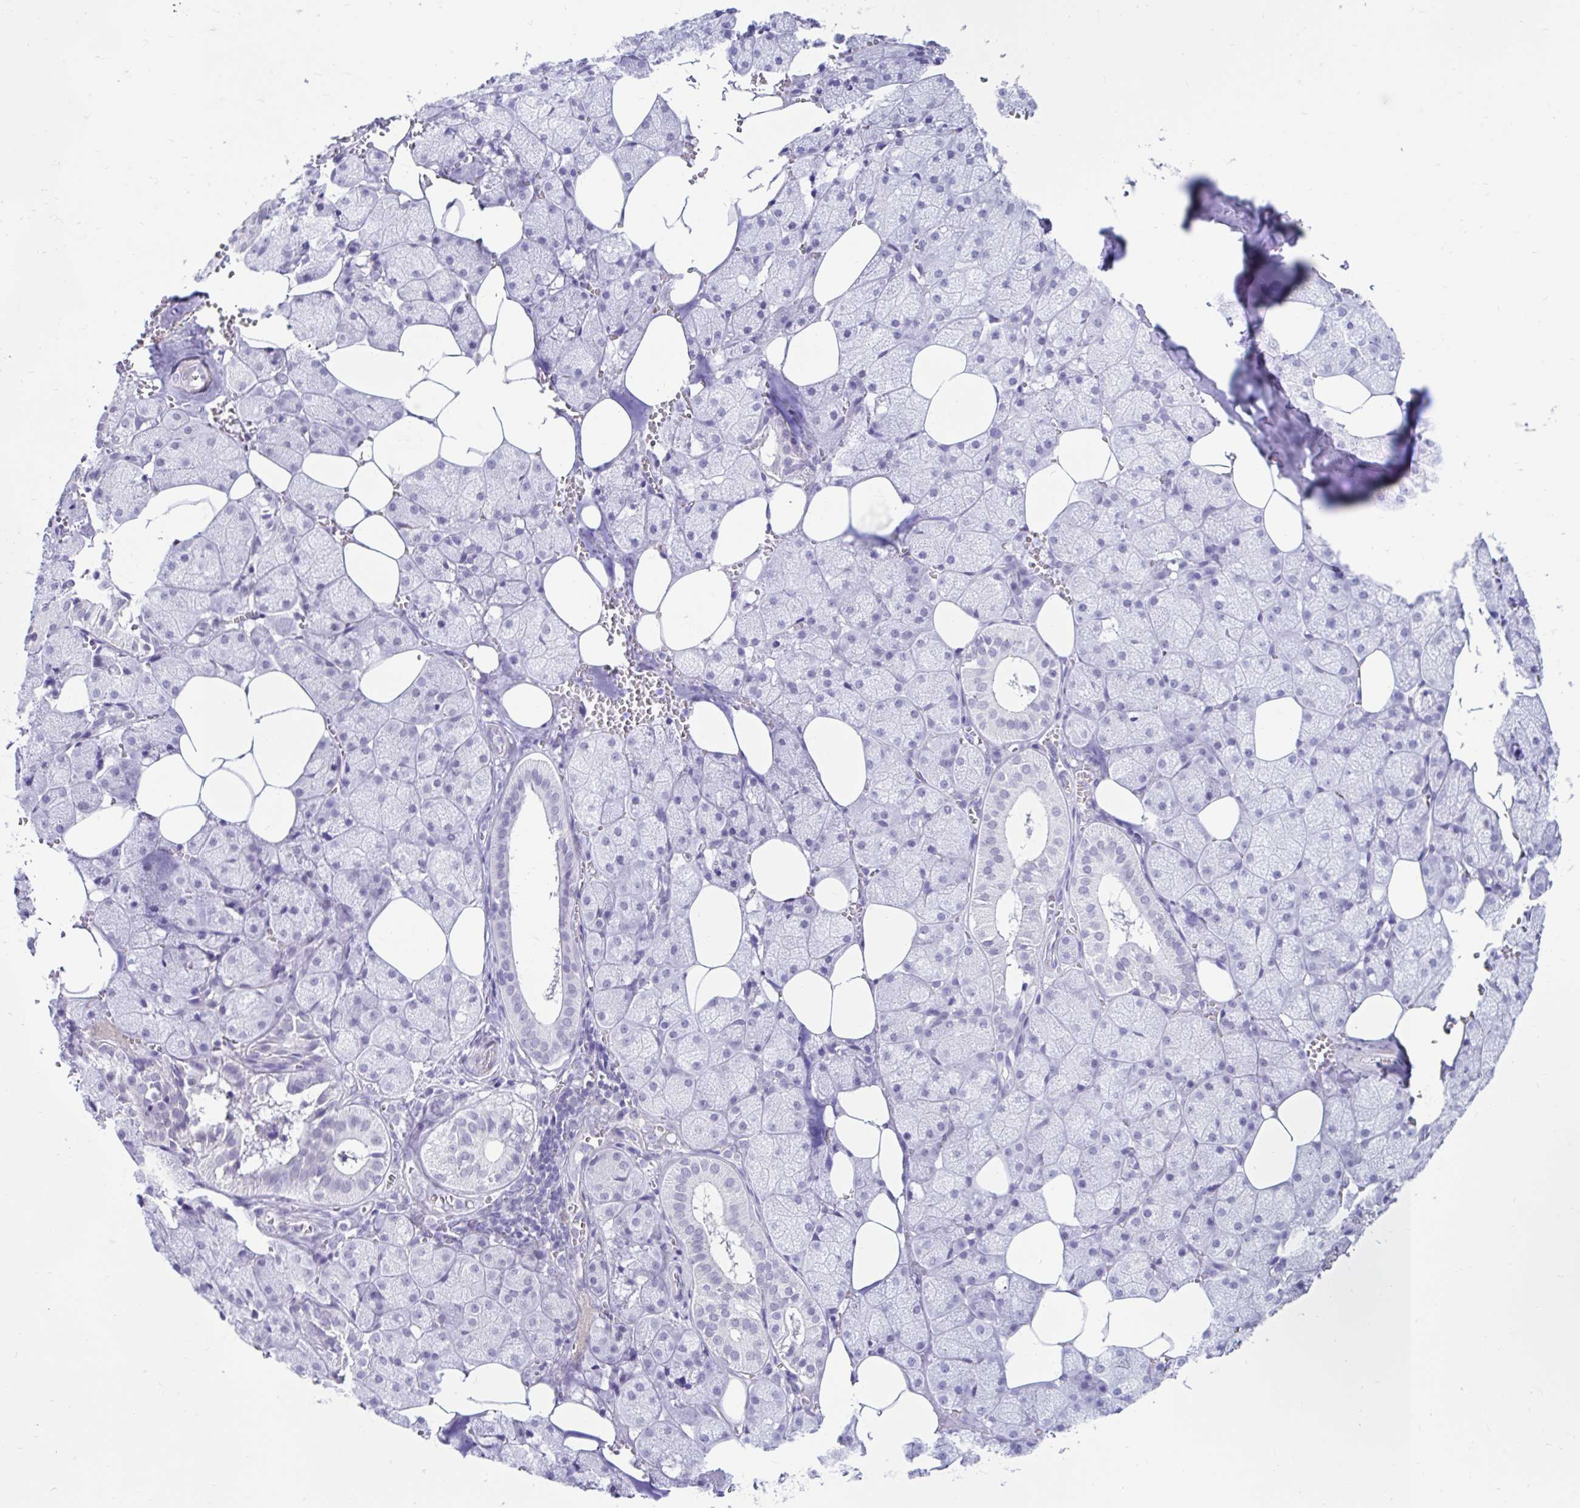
{"staining": {"intensity": "weak", "quantity": "<25%", "location": "cytoplasmic/membranous"}, "tissue": "salivary gland", "cell_type": "Glandular cells", "image_type": "normal", "snomed": [{"axis": "morphology", "description": "Normal tissue, NOS"}, {"axis": "topography", "description": "Salivary gland"}, {"axis": "topography", "description": "Peripheral nerve tissue"}], "caption": "This micrograph is of normal salivary gland stained with IHC to label a protein in brown with the nuclei are counter-stained blue. There is no positivity in glandular cells. Nuclei are stained in blue.", "gene": "DCAF17", "patient": {"sex": "male", "age": 38}}